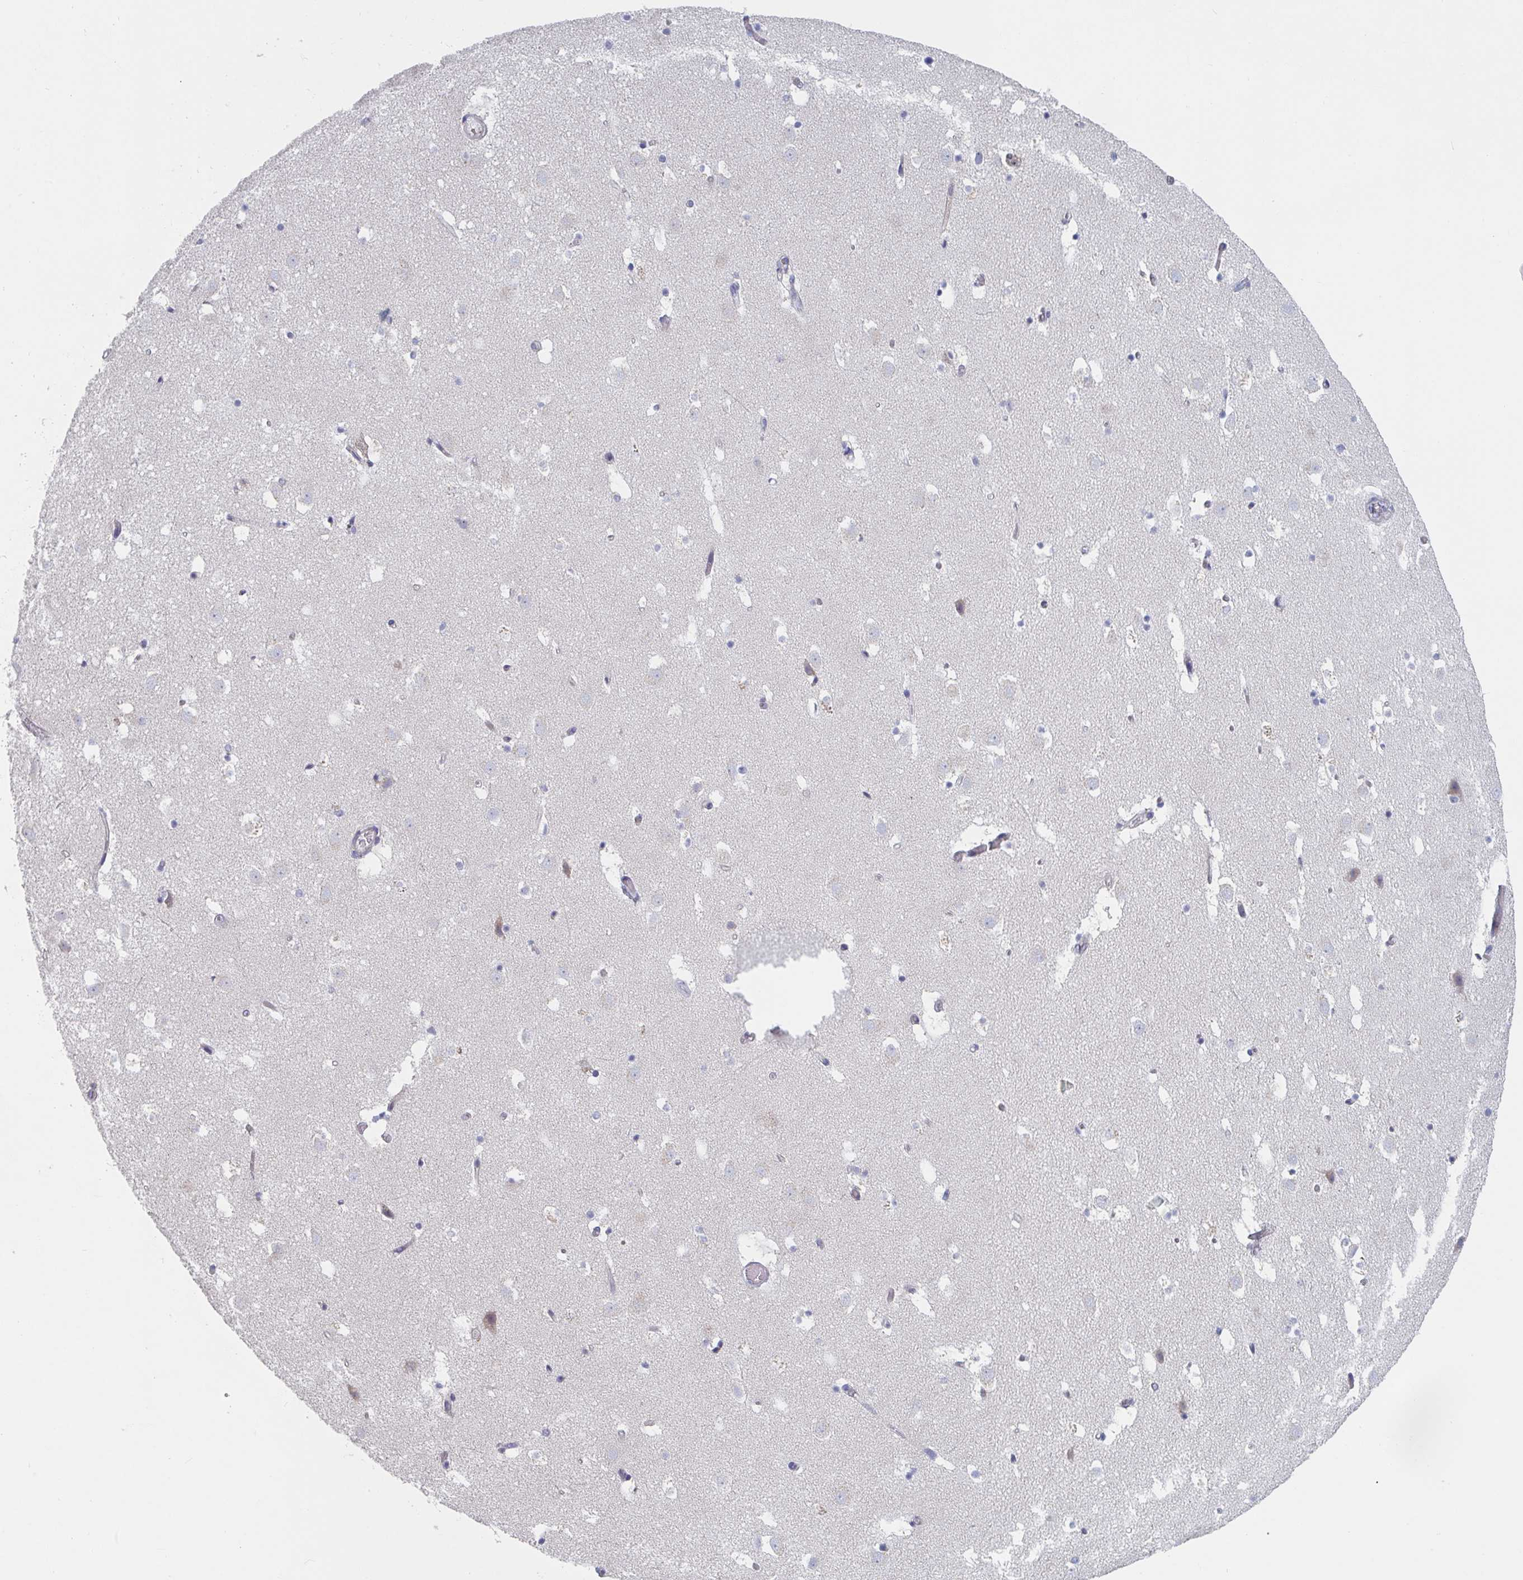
{"staining": {"intensity": "moderate", "quantity": "<25%", "location": "cytoplasmic/membranous"}, "tissue": "caudate", "cell_type": "Glial cells", "image_type": "normal", "snomed": [{"axis": "morphology", "description": "Normal tissue, NOS"}, {"axis": "topography", "description": "Lateral ventricle wall"}], "caption": "Immunohistochemistry (IHC) histopathology image of benign caudate: human caudate stained using IHC demonstrates low levels of moderate protein expression localized specifically in the cytoplasmic/membranous of glial cells, appearing as a cytoplasmic/membranous brown color.", "gene": "MRPL53", "patient": {"sex": "male", "age": 37}}